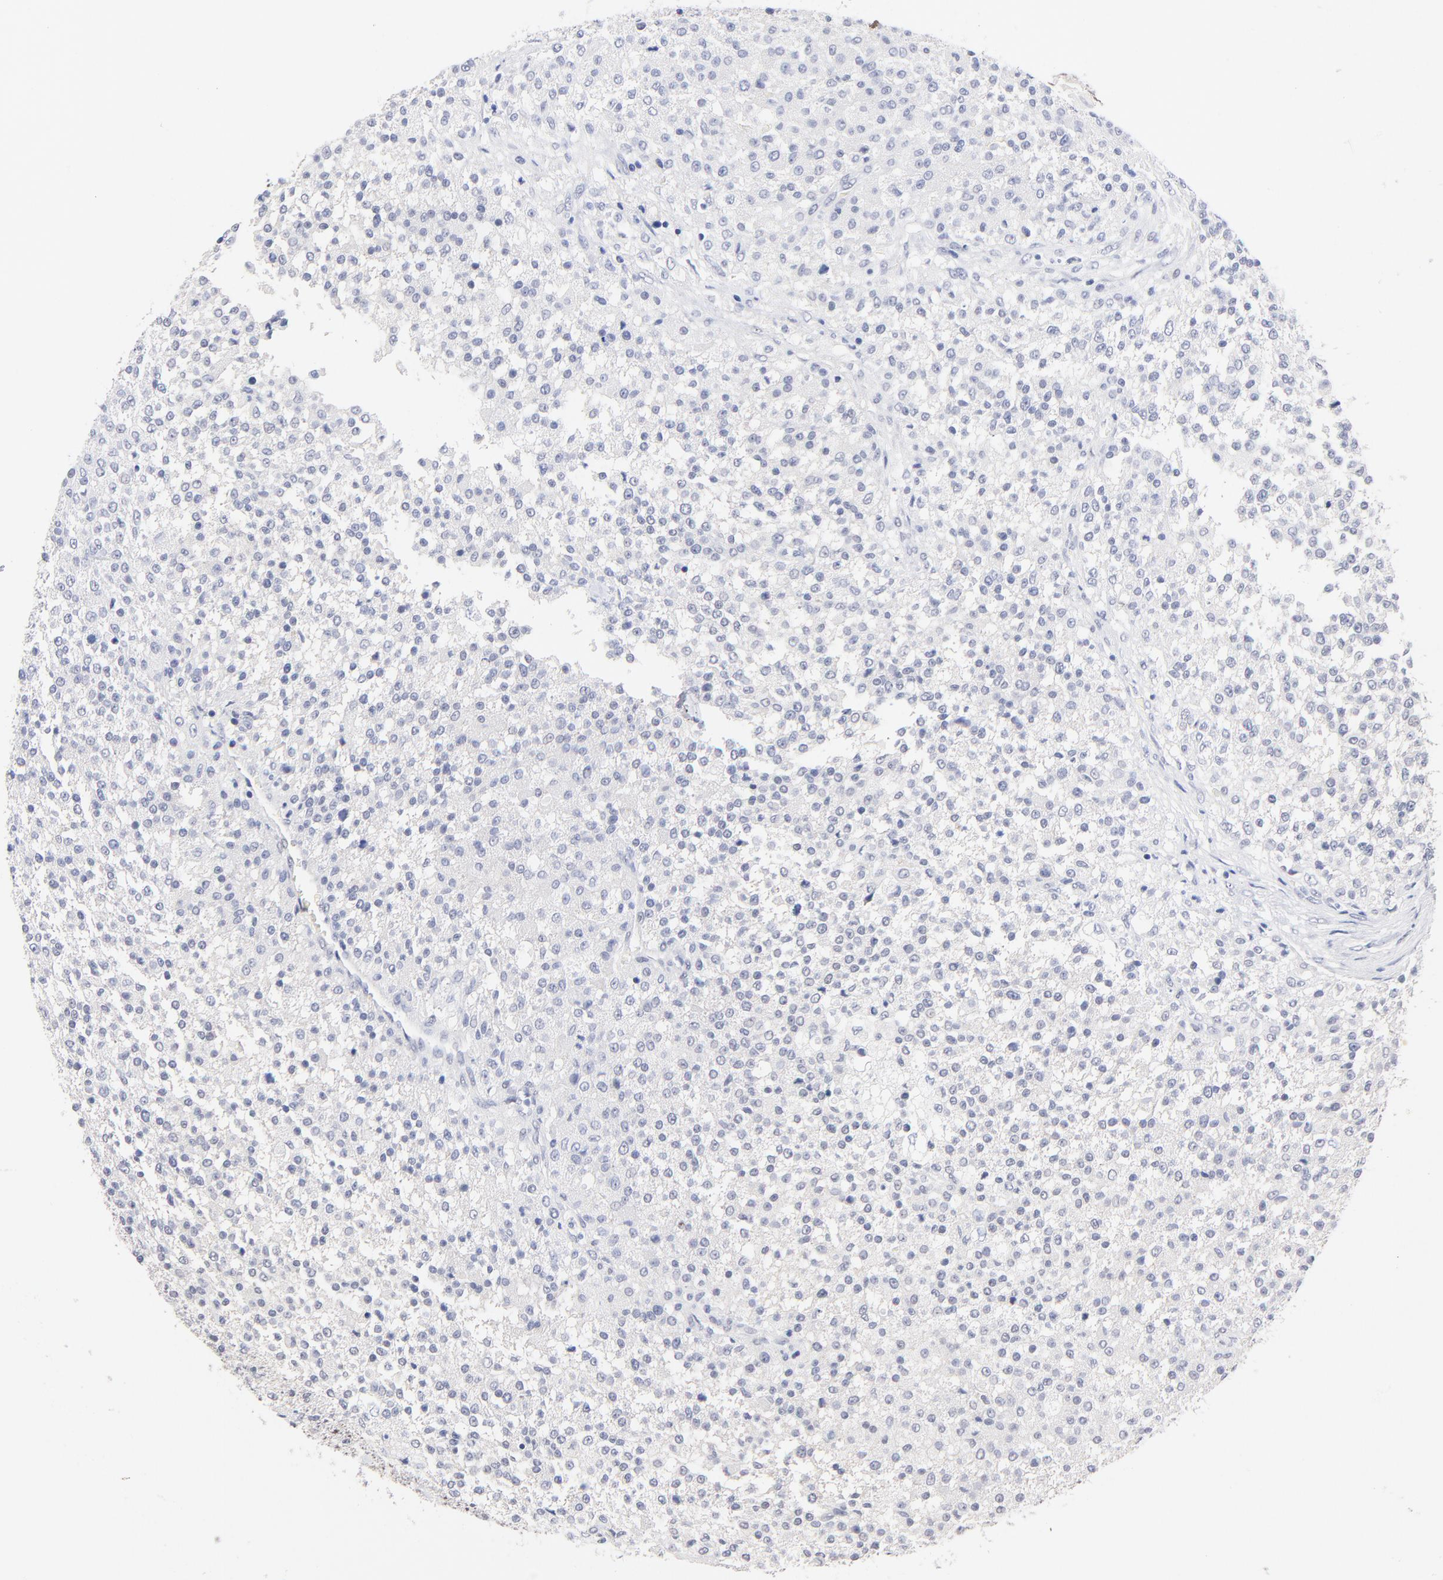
{"staining": {"intensity": "negative", "quantity": "none", "location": "none"}, "tissue": "testis cancer", "cell_type": "Tumor cells", "image_type": "cancer", "snomed": [{"axis": "morphology", "description": "Seminoma, NOS"}, {"axis": "topography", "description": "Testis"}], "caption": "Immunohistochemistry image of testis cancer (seminoma) stained for a protein (brown), which reveals no positivity in tumor cells.", "gene": "ZNF74", "patient": {"sex": "male", "age": 59}}